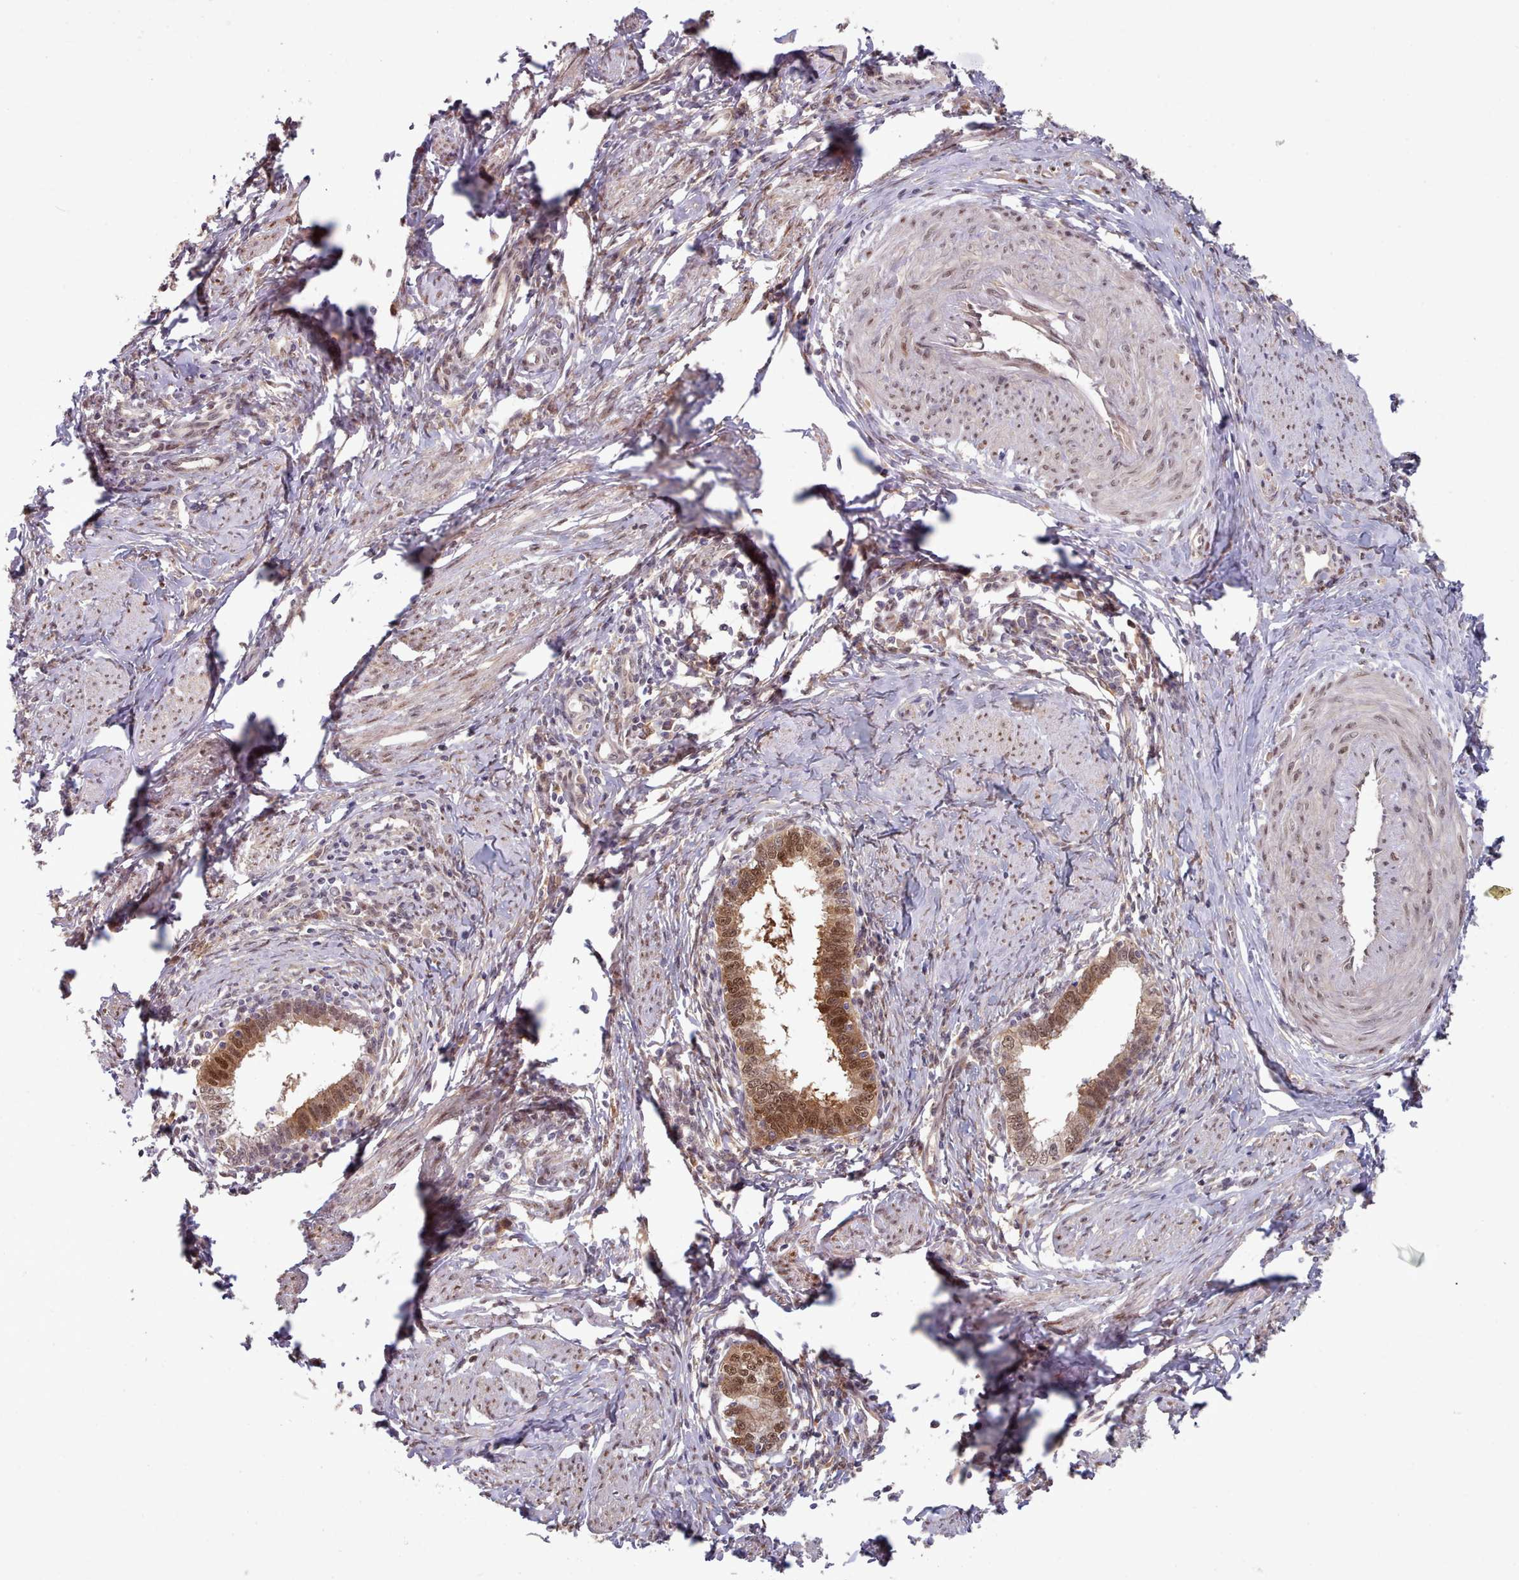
{"staining": {"intensity": "moderate", "quantity": ">75%", "location": "cytoplasmic/membranous,nuclear"}, "tissue": "cervical cancer", "cell_type": "Tumor cells", "image_type": "cancer", "snomed": [{"axis": "morphology", "description": "Adenocarcinoma, NOS"}, {"axis": "topography", "description": "Cervix"}], "caption": "A photomicrograph of cervical cancer stained for a protein shows moderate cytoplasmic/membranous and nuclear brown staining in tumor cells.", "gene": "CES3", "patient": {"sex": "female", "age": 36}}